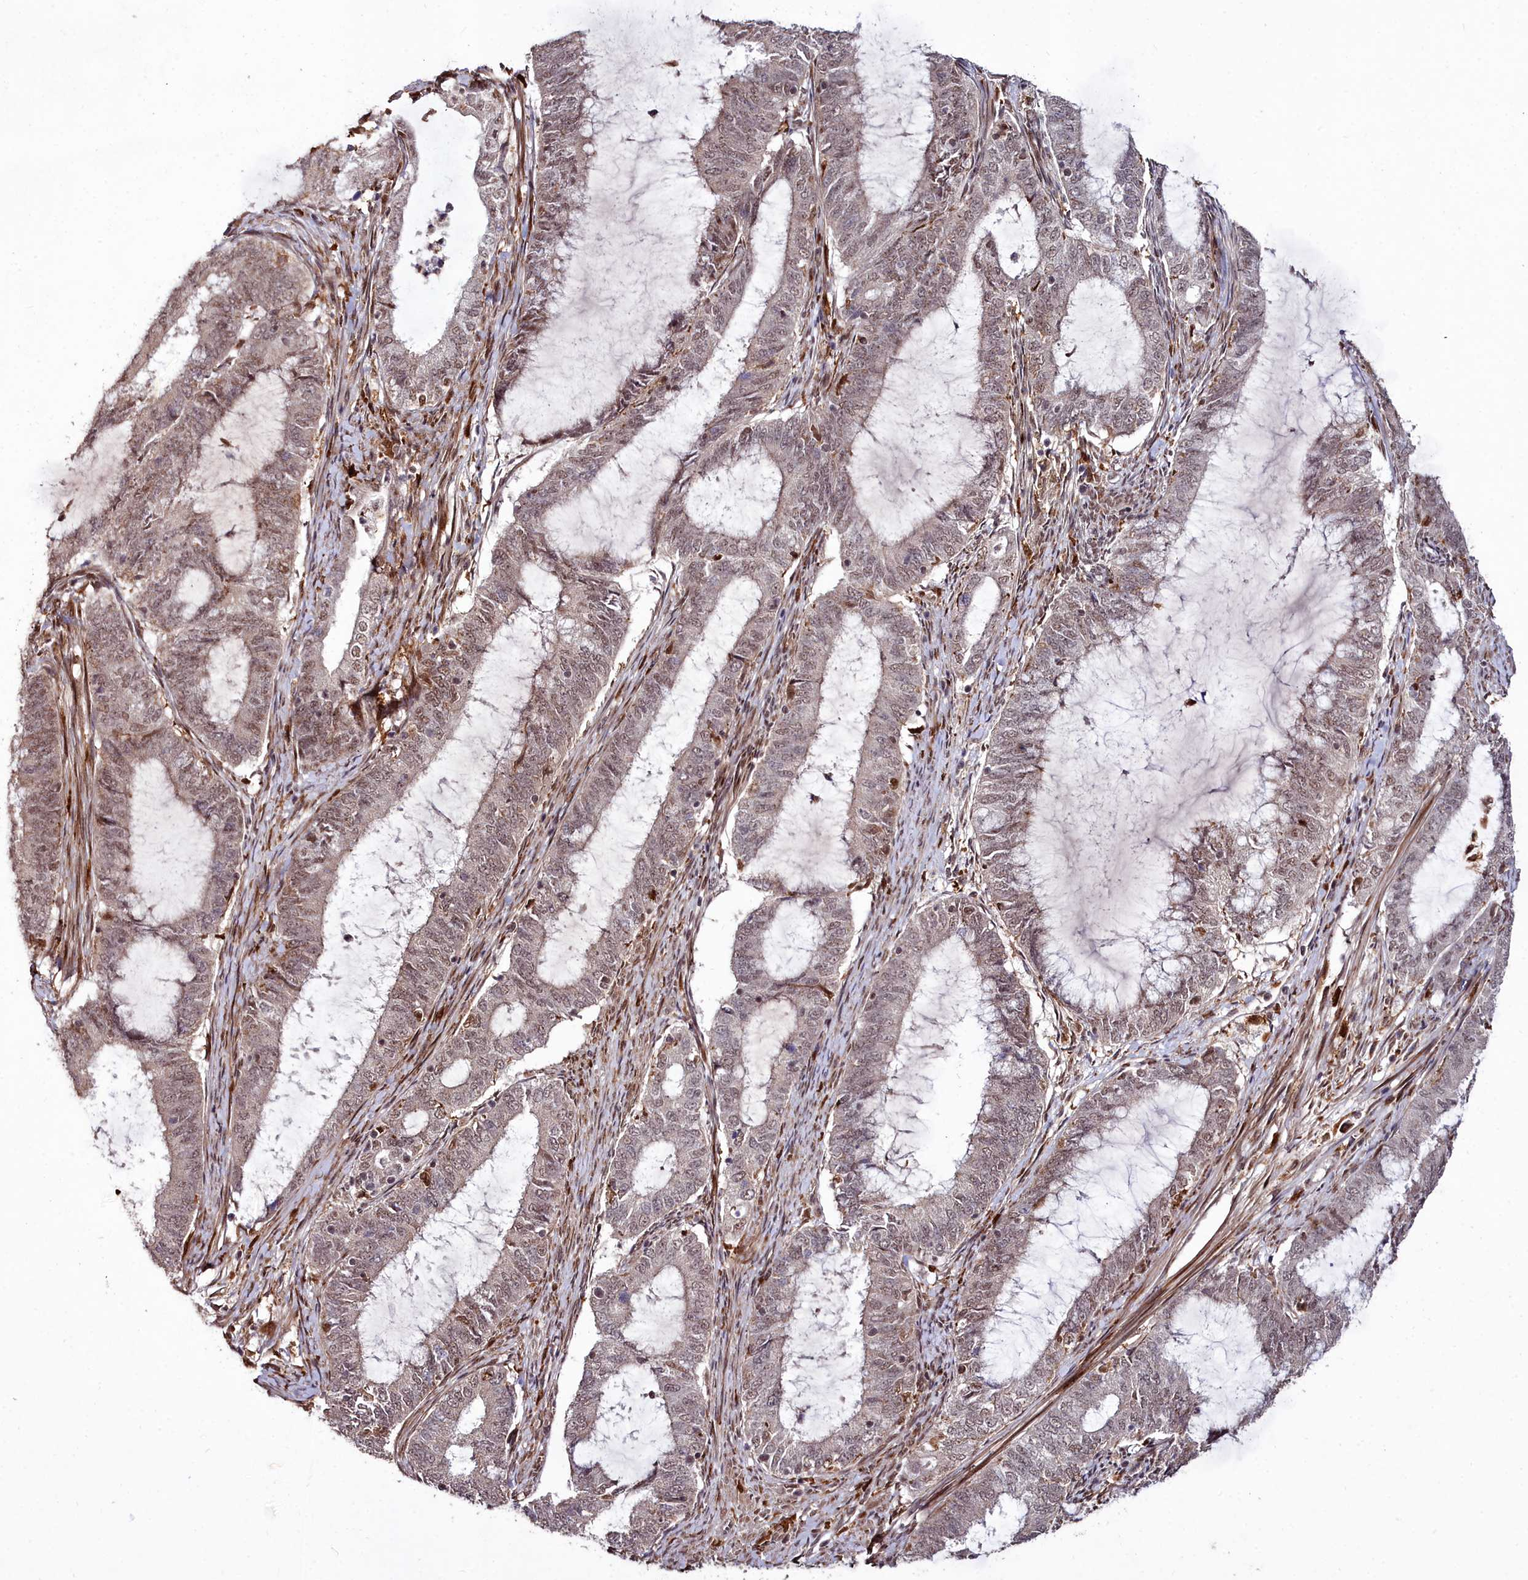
{"staining": {"intensity": "moderate", "quantity": ">75%", "location": "nuclear"}, "tissue": "endometrial cancer", "cell_type": "Tumor cells", "image_type": "cancer", "snomed": [{"axis": "morphology", "description": "Adenocarcinoma, NOS"}, {"axis": "topography", "description": "Endometrium"}], "caption": "A brown stain labels moderate nuclear staining of a protein in human endometrial cancer (adenocarcinoma) tumor cells.", "gene": "CXXC1", "patient": {"sex": "female", "age": 51}}